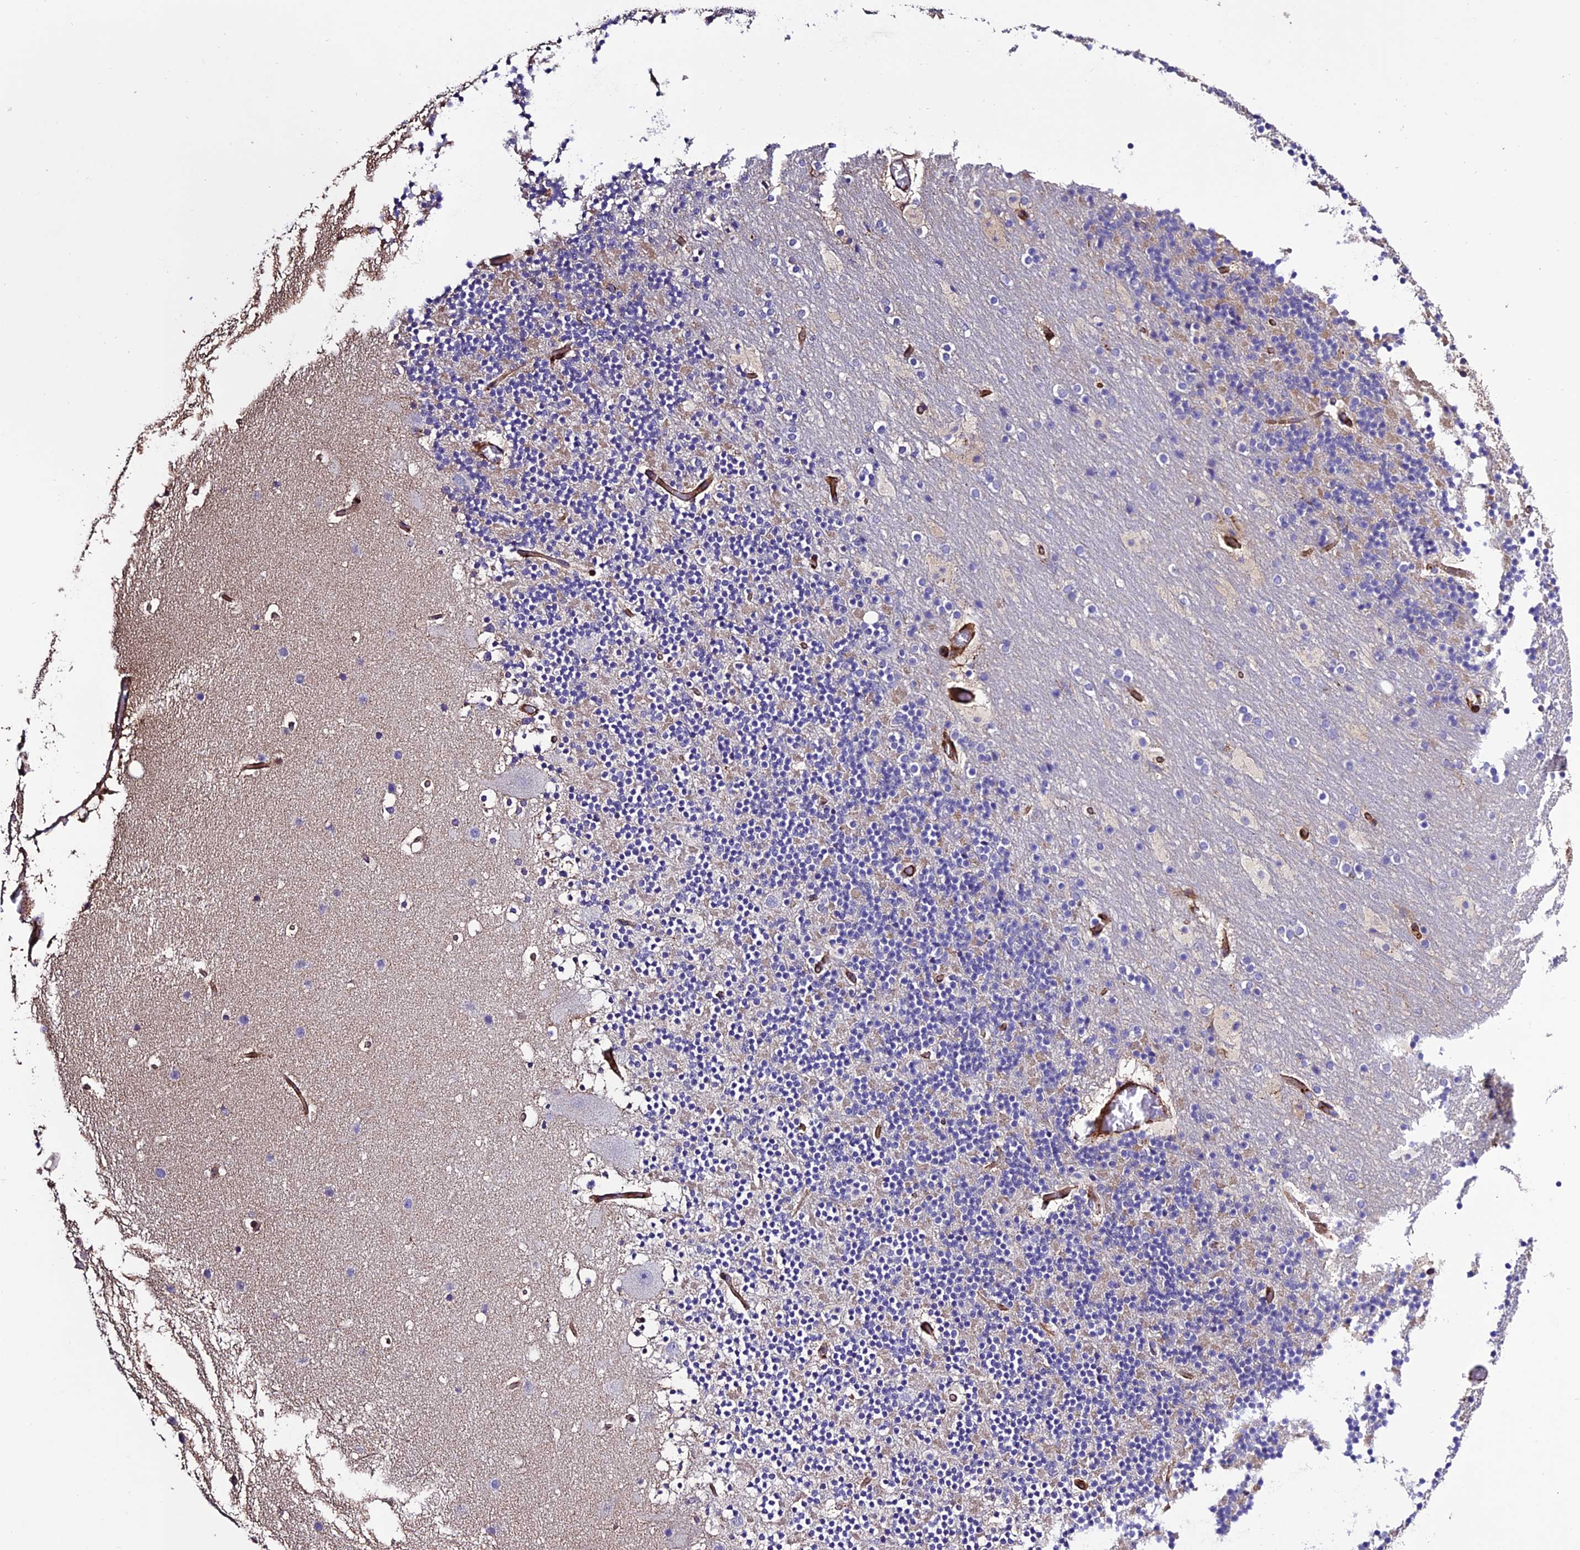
{"staining": {"intensity": "negative", "quantity": "none", "location": "none"}, "tissue": "cerebellum", "cell_type": "Cells in granular layer", "image_type": "normal", "snomed": [{"axis": "morphology", "description": "Normal tissue, NOS"}, {"axis": "topography", "description": "Cerebellum"}], "caption": "The immunohistochemistry (IHC) image has no significant expression in cells in granular layer of cerebellum. Brightfield microscopy of IHC stained with DAB (brown) and hematoxylin (blue), captured at high magnification.", "gene": "REX1BD", "patient": {"sex": "male", "age": 57}}